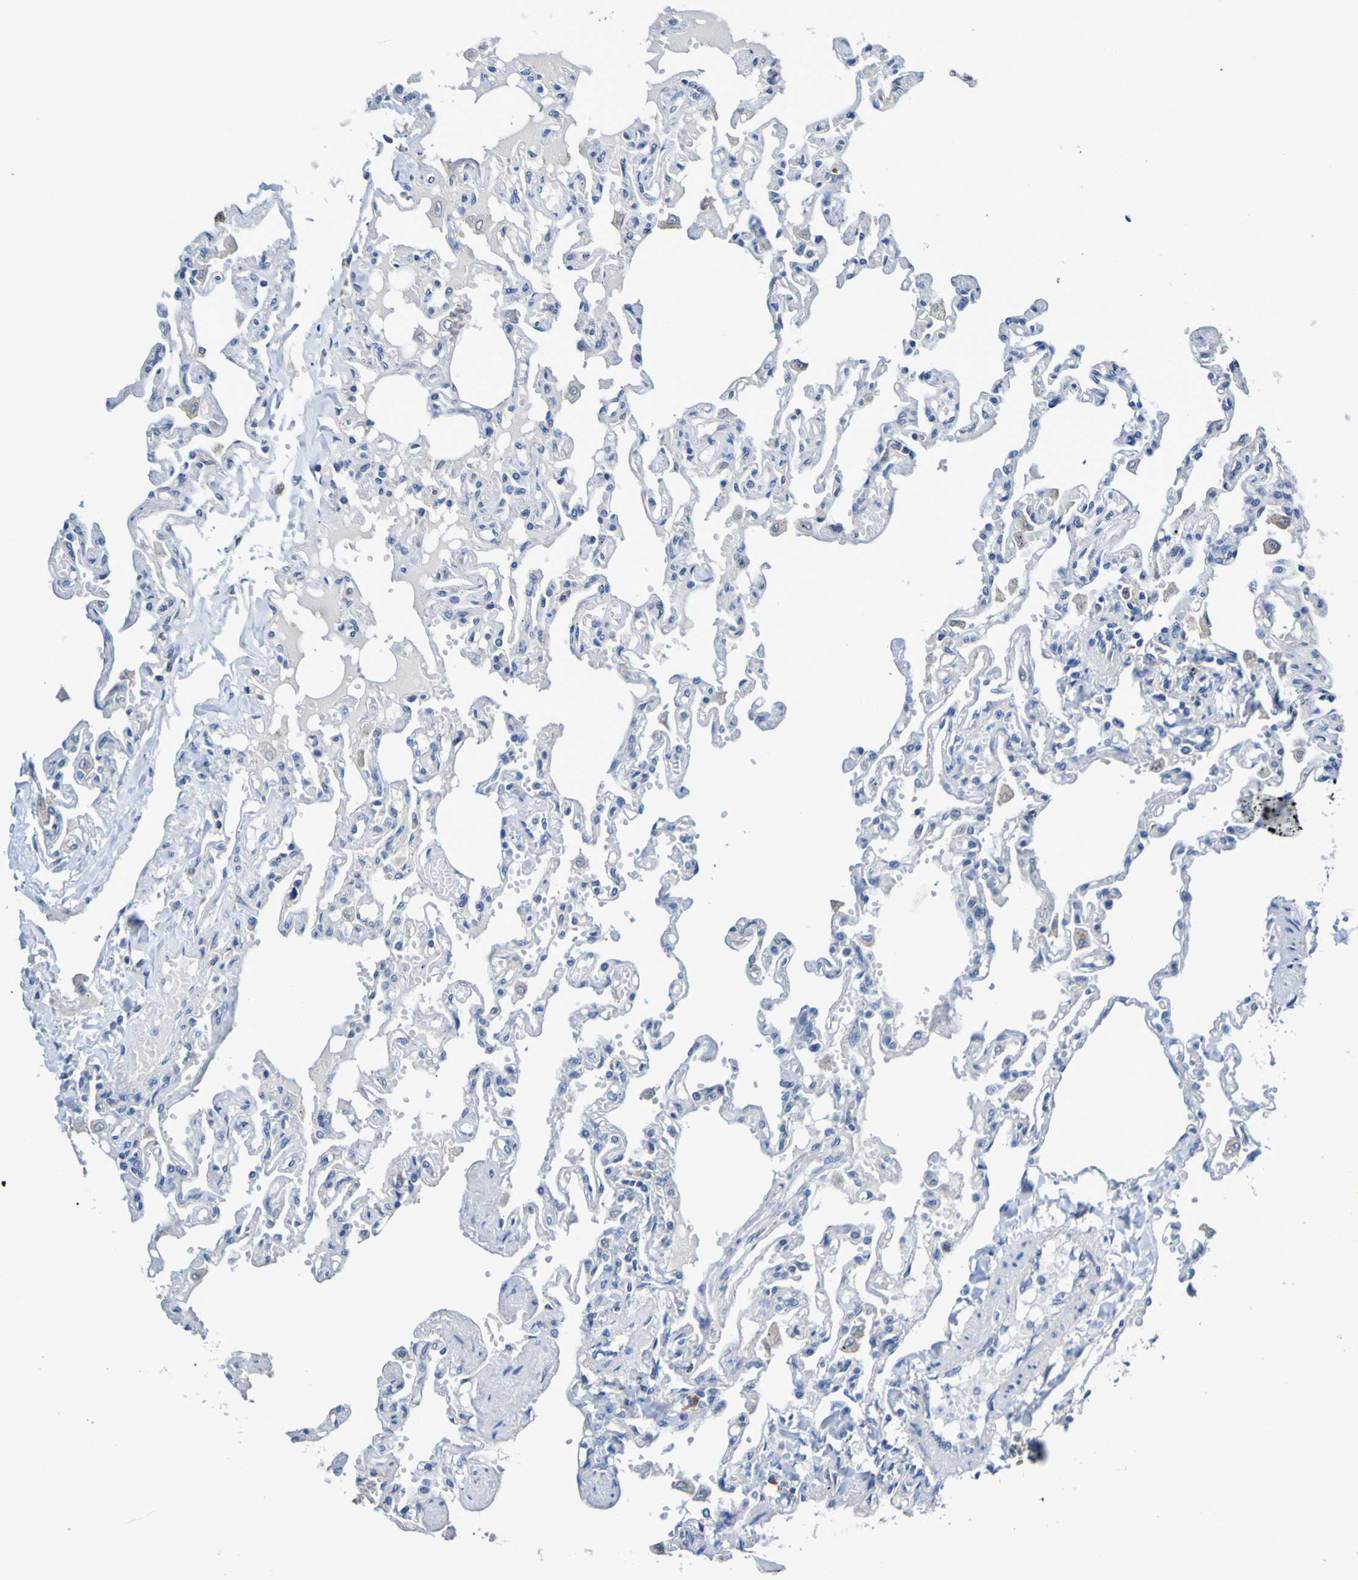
{"staining": {"intensity": "negative", "quantity": "none", "location": "none"}, "tissue": "lung", "cell_type": "Alveolar cells", "image_type": "normal", "snomed": [{"axis": "morphology", "description": "Normal tissue, NOS"}, {"axis": "topography", "description": "Lung"}], "caption": "High magnification brightfield microscopy of normal lung stained with DAB (brown) and counterstained with hematoxylin (blue): alveolar cells show no significant expression.", "gene": "METAP2", "patient": {"sex": "male", "age": 21}}